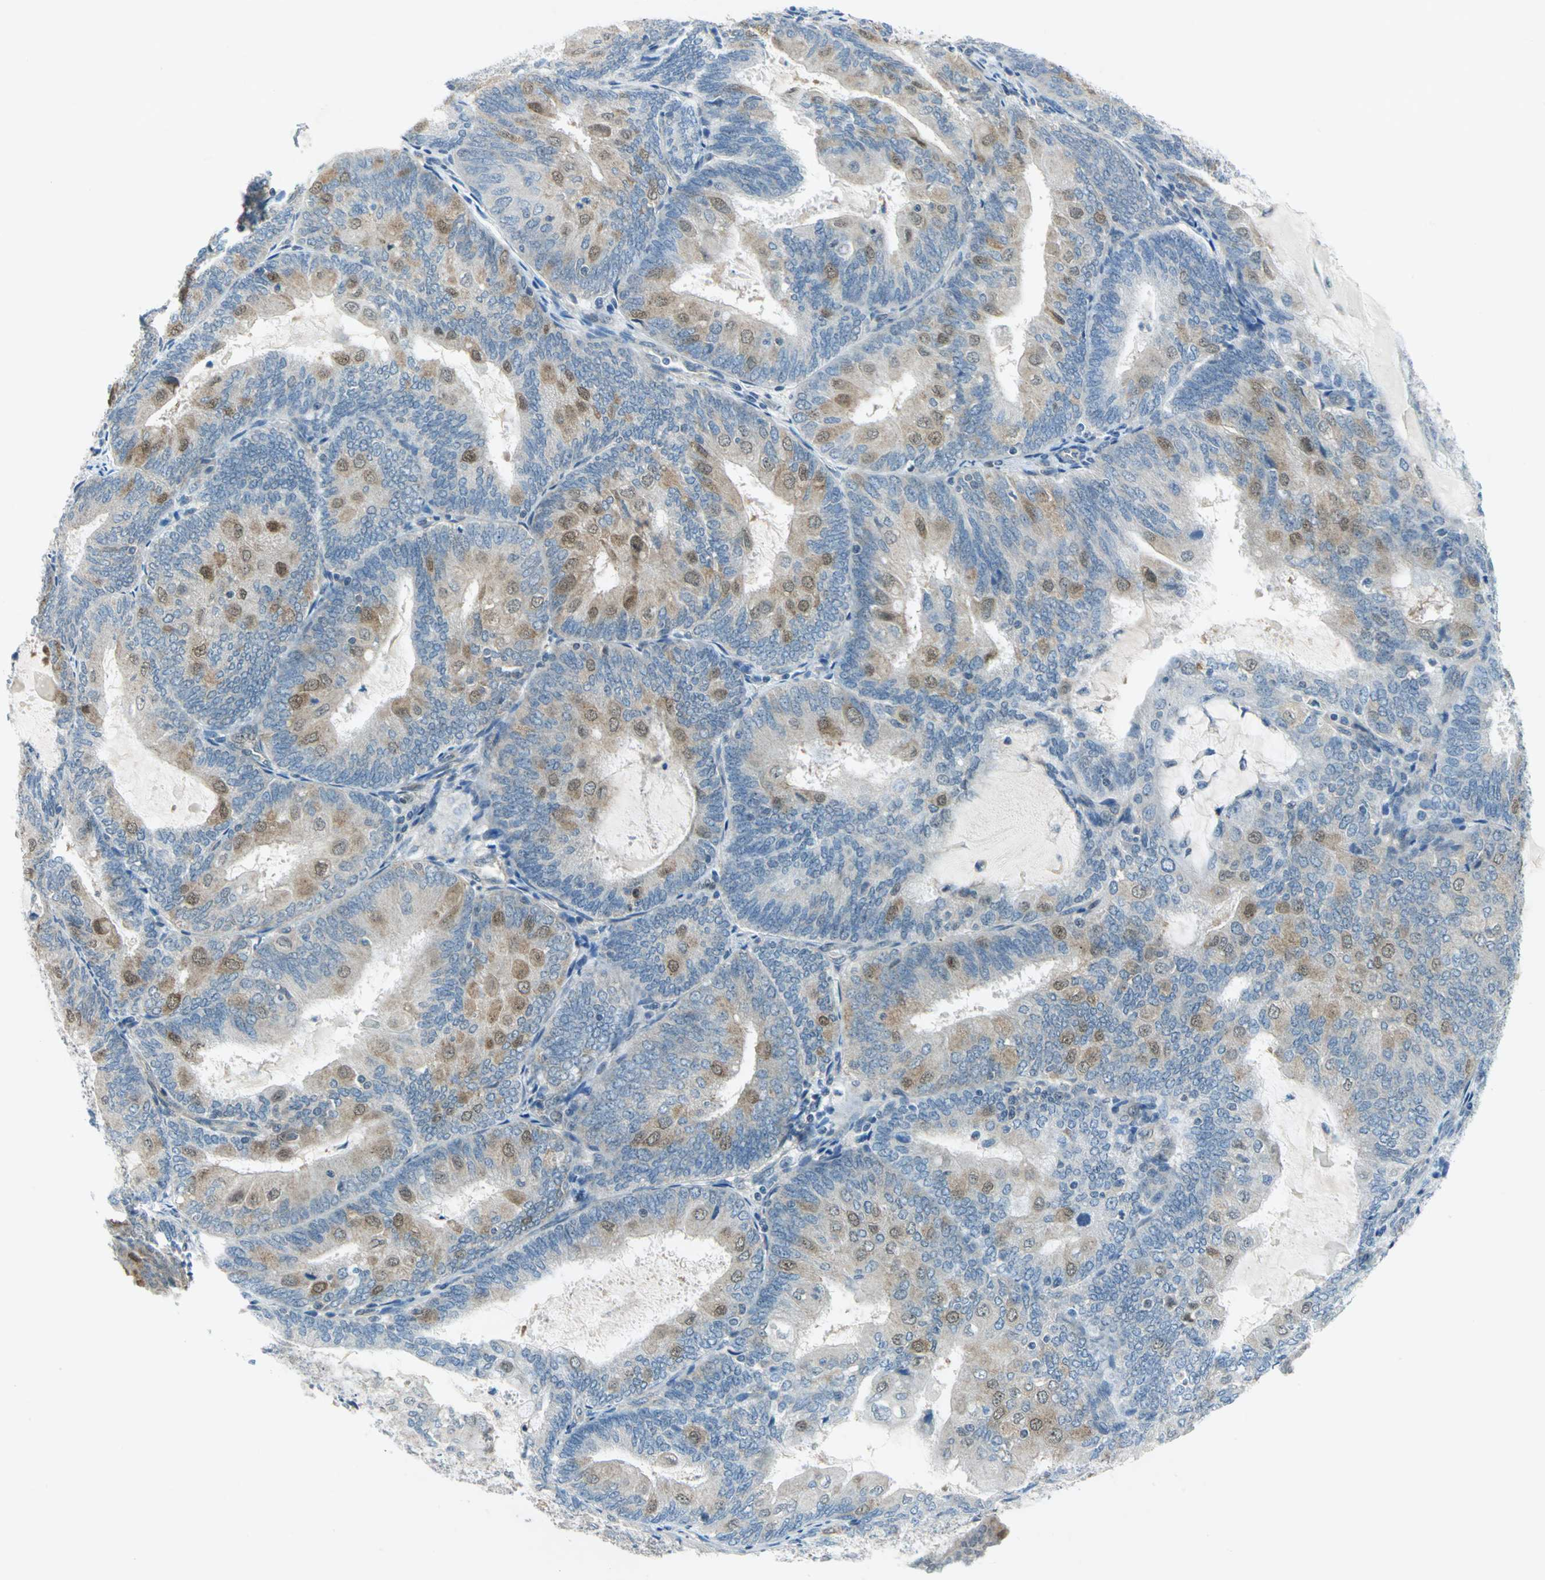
{"staining": {"intensity": "weak", "quantity": "25%-75%", "location": "cytoplasmic/membranous,nuclear"}, "tissue": "endometrial cancer", "cell_type": "Tumor cells", "image_type": "cancer", "snomed": [{"axis": "morphology", "description": "Adenocarcinoma, NOS"}, {"axis": "topography", "description": "Endometrium"}], "caption": "High-power microscopy captured an immunohistochemistry photomicrograph of endometrial cancer (adenocarcinoma), revealing weak cytoplasmic/membranous and nuclear staining in approximately 25%-75% of tumor cells.", "gene": "PIN1", "patient": {"sex": "female", "age": 81}}